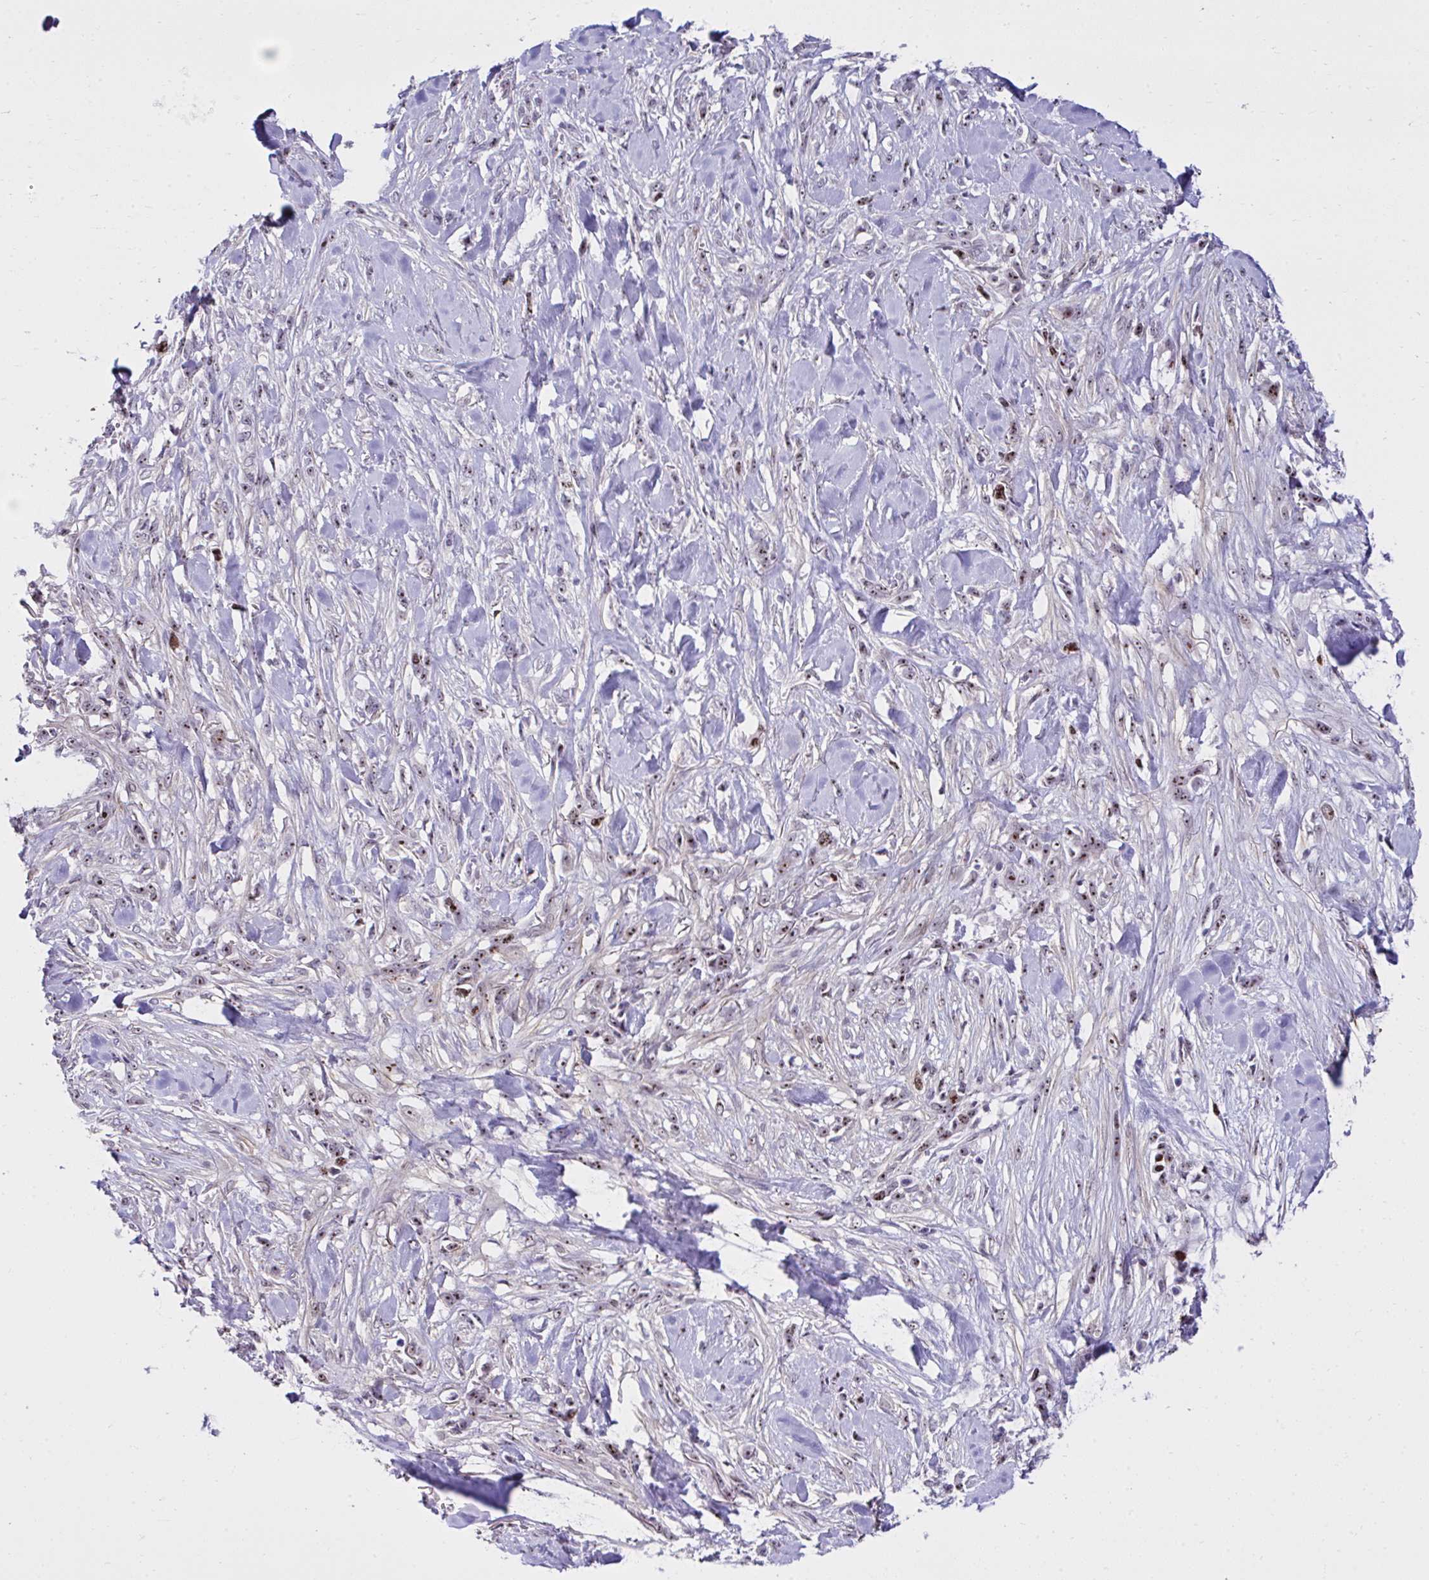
{"staining": {"intensity": "moderate", "quantity": ">75%", "location": "nuclear"}, "tissue": "skin cancer", "cell_type": "Tumor cells", "image_type": "cancer", "snomed": [{"axis": "morphology", "description": "Squamous cell carcinoma, NOS"}, {"axis": "topography", "description": "Skin"}], "caption": "Squamous cell carcinoma (skin) stained with immunohistochemistry reveals moderate nuclear staining in about >75% of tumor cells.", "gene": "CEP72", "patient": {"sex": "female", "age": 59}}